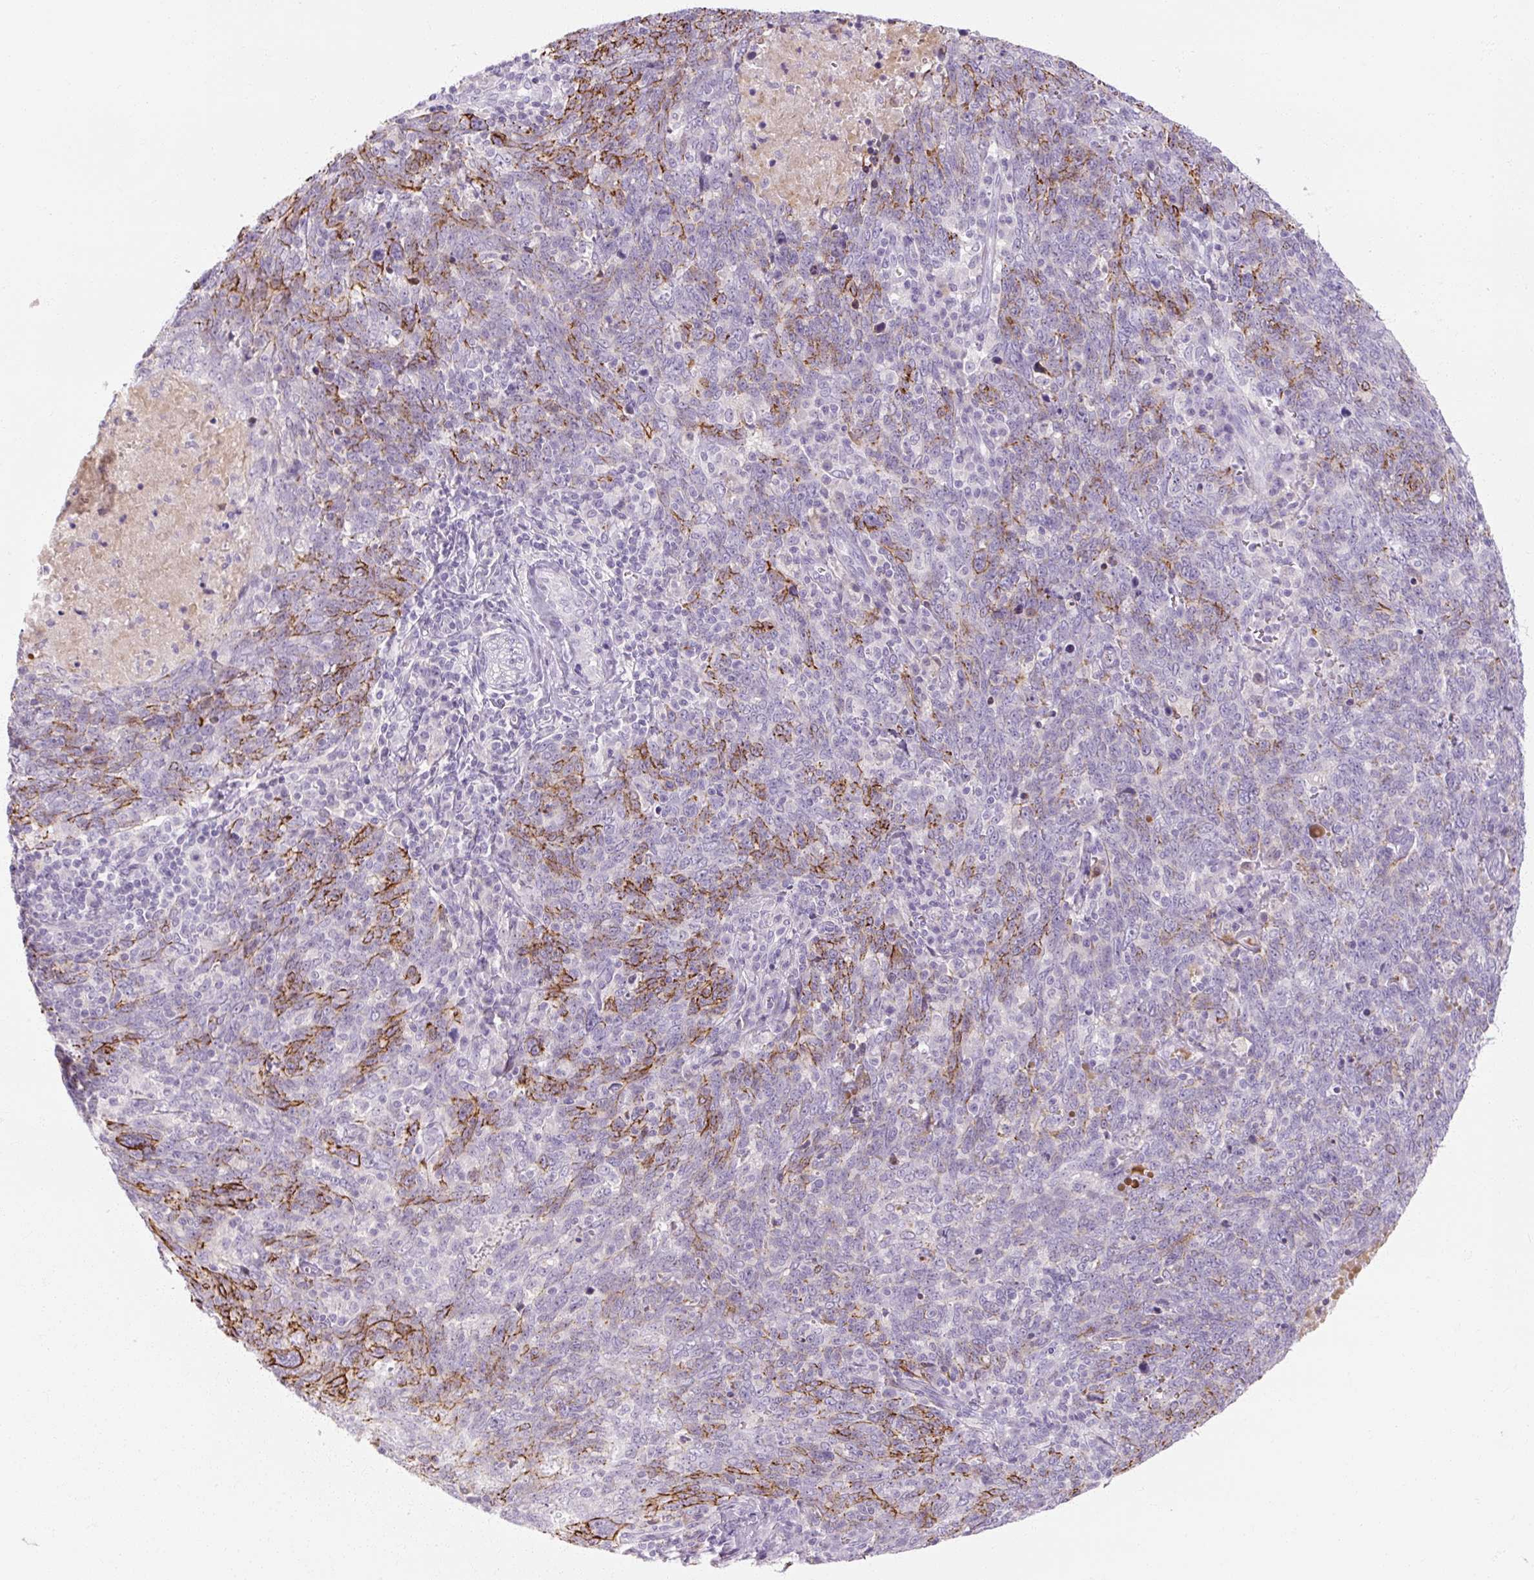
{"staining": {"intensity": "strong", "quantity": "25%-75%", "location": "cytoplasmic/membranous"}, "tissue": "lung cancer", "cell_type": "Tumor cells", "image_type": "cancer", "snomed": [{"axis": "morphology", "description": "Squamous cell carcinoma, NOS"}, {"axis": "topography", "description": "Lung"}], "caption": "Lung cancer stained for a protein (brown) displays strong cytoplasmic/membranous positive positivity in about 25%-75% of tumor cells.", "gene": "NFE2L3", "patient": {"sex": "female", "age": 72}}